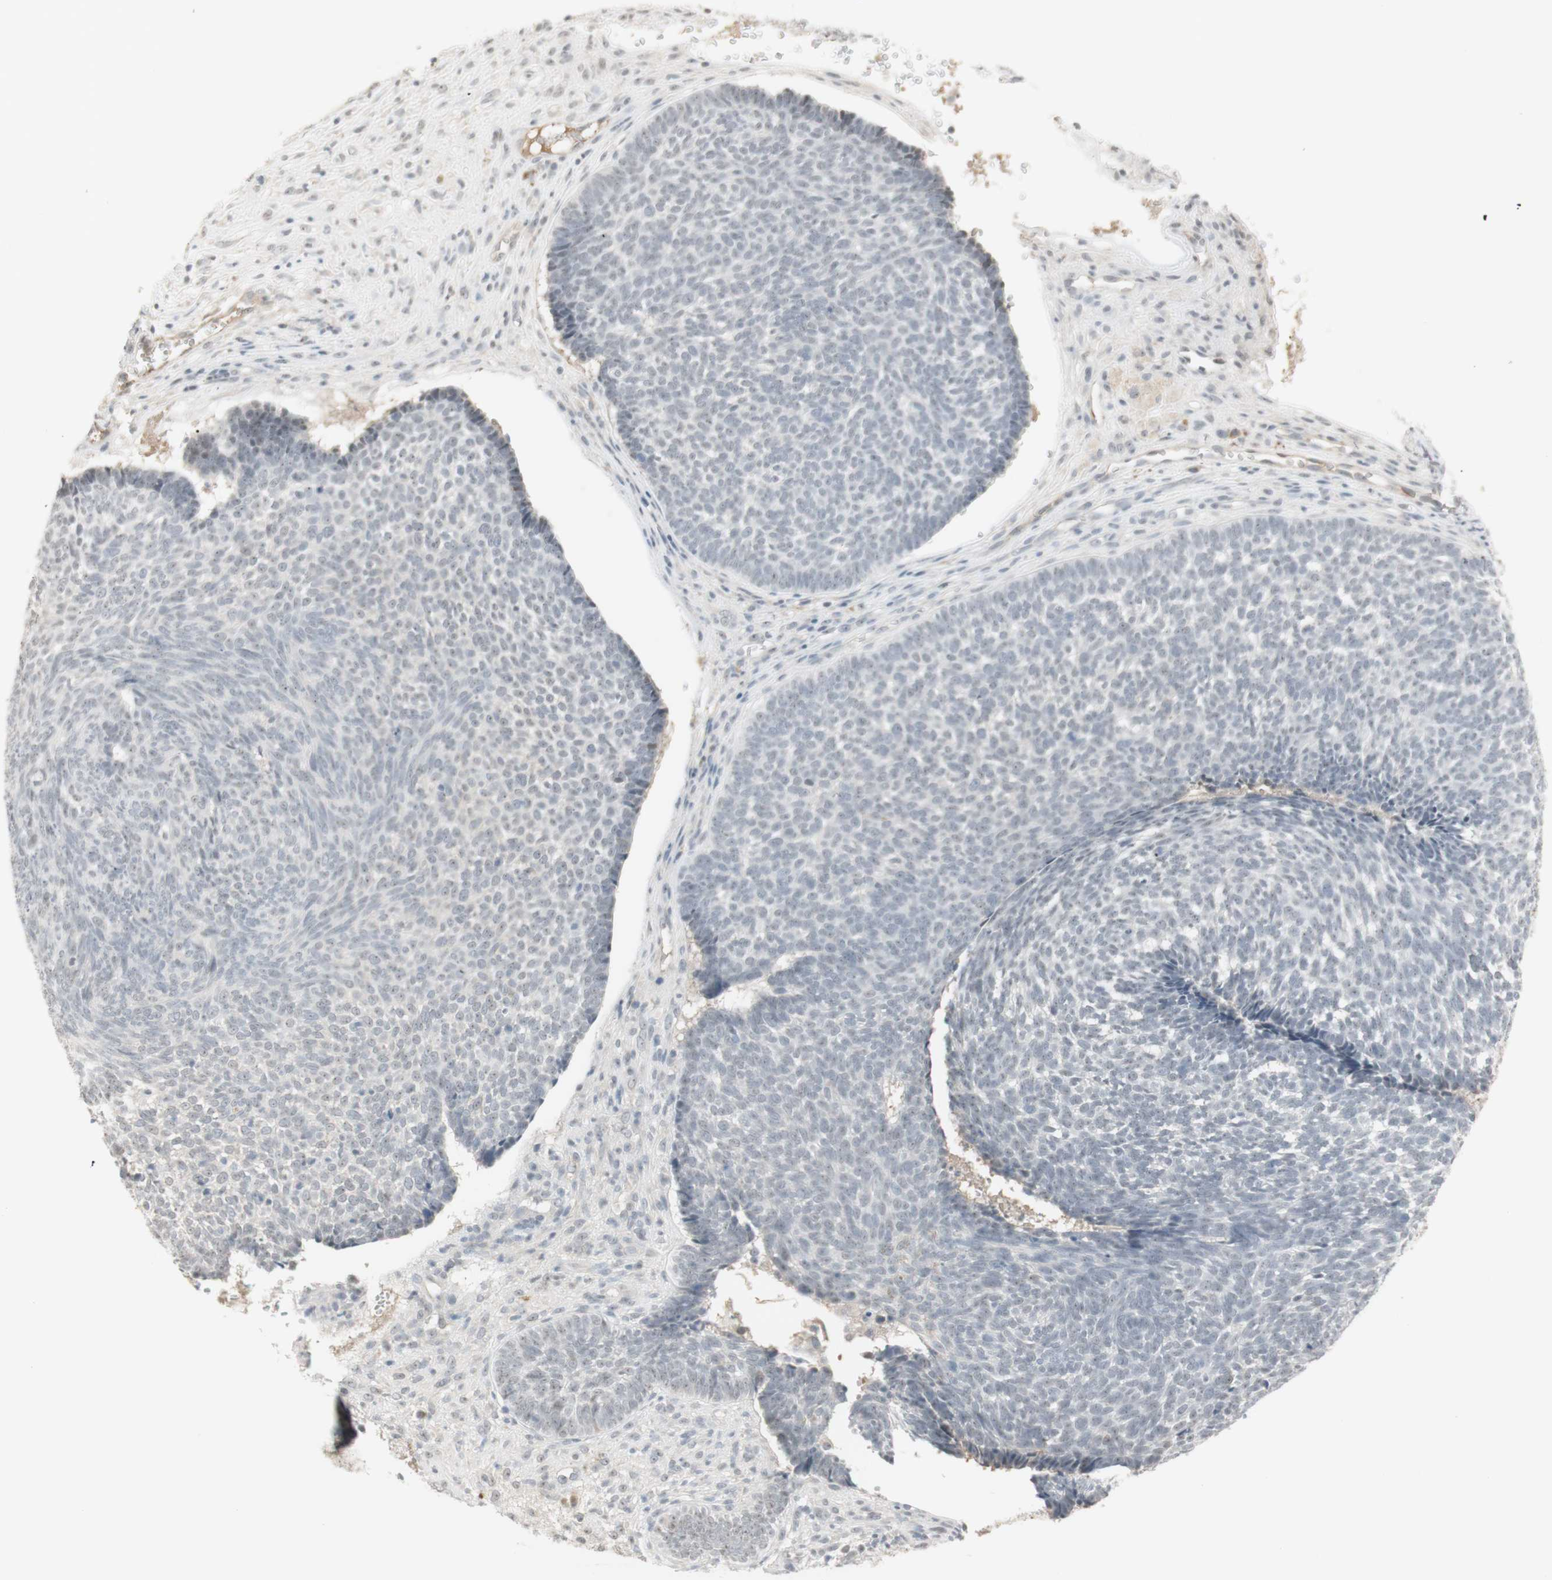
{"staining": {"intensity": "negative", "quantity": "none", "location": "none"}, "tissue": "skin cancer", "cell_type": "Tumor cells", "image_type": "cancer", "snomed": [{"axis": "morphology", "description": "Basal cell carcinoma"}, {"axis": "topography", "description": "Skin"}], "caption": "Immunohistochemical staining of basal cell carcinoma (skin) demonstrates no significant positivity in tumor cells.", "gene": "PLCD4", "patient": {"sex": "male", "age": 84}}